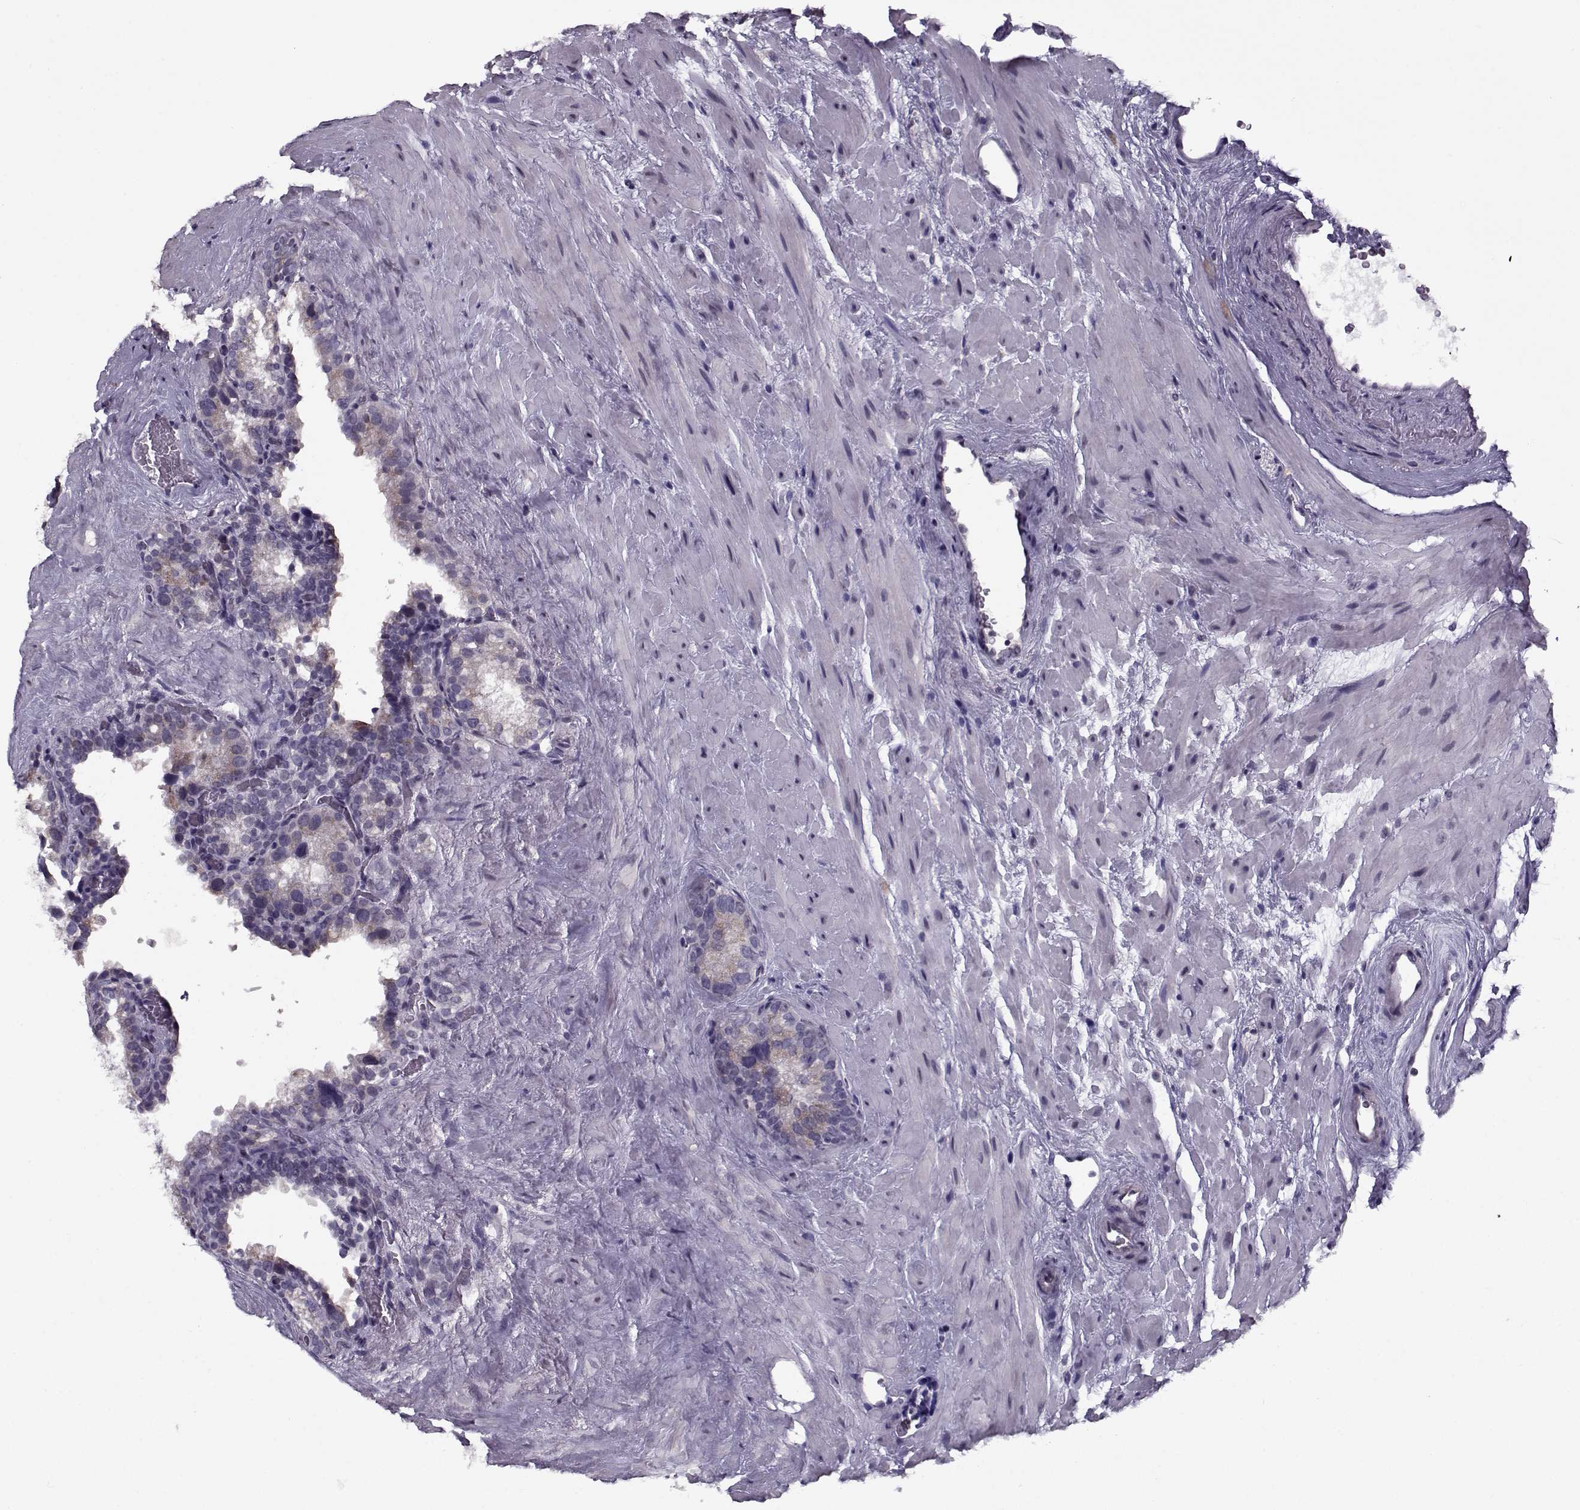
{"staining": {"intensity": "weak", "quantity": "<25%", "location": "cytoplasmic/membranous"}, "tissue": "seminal vesicle", "cell_type": "Glandular cells", "image_type": "normal", "snomed": [{"axis": "morphology", "description": "Normal tissue, NOS"}, {"axis": "topography", "description": "Seminal veicle"}], "caption": "This image is of unremarkable seminal vesicle stained with immunohistochemistry (IHC) to label a protein in brown with the nuclei are counter-stained blue. There is no positivity in glandular cells.", "gene": "SEC16B", "patient": {"sex": "male", "age": 71}}